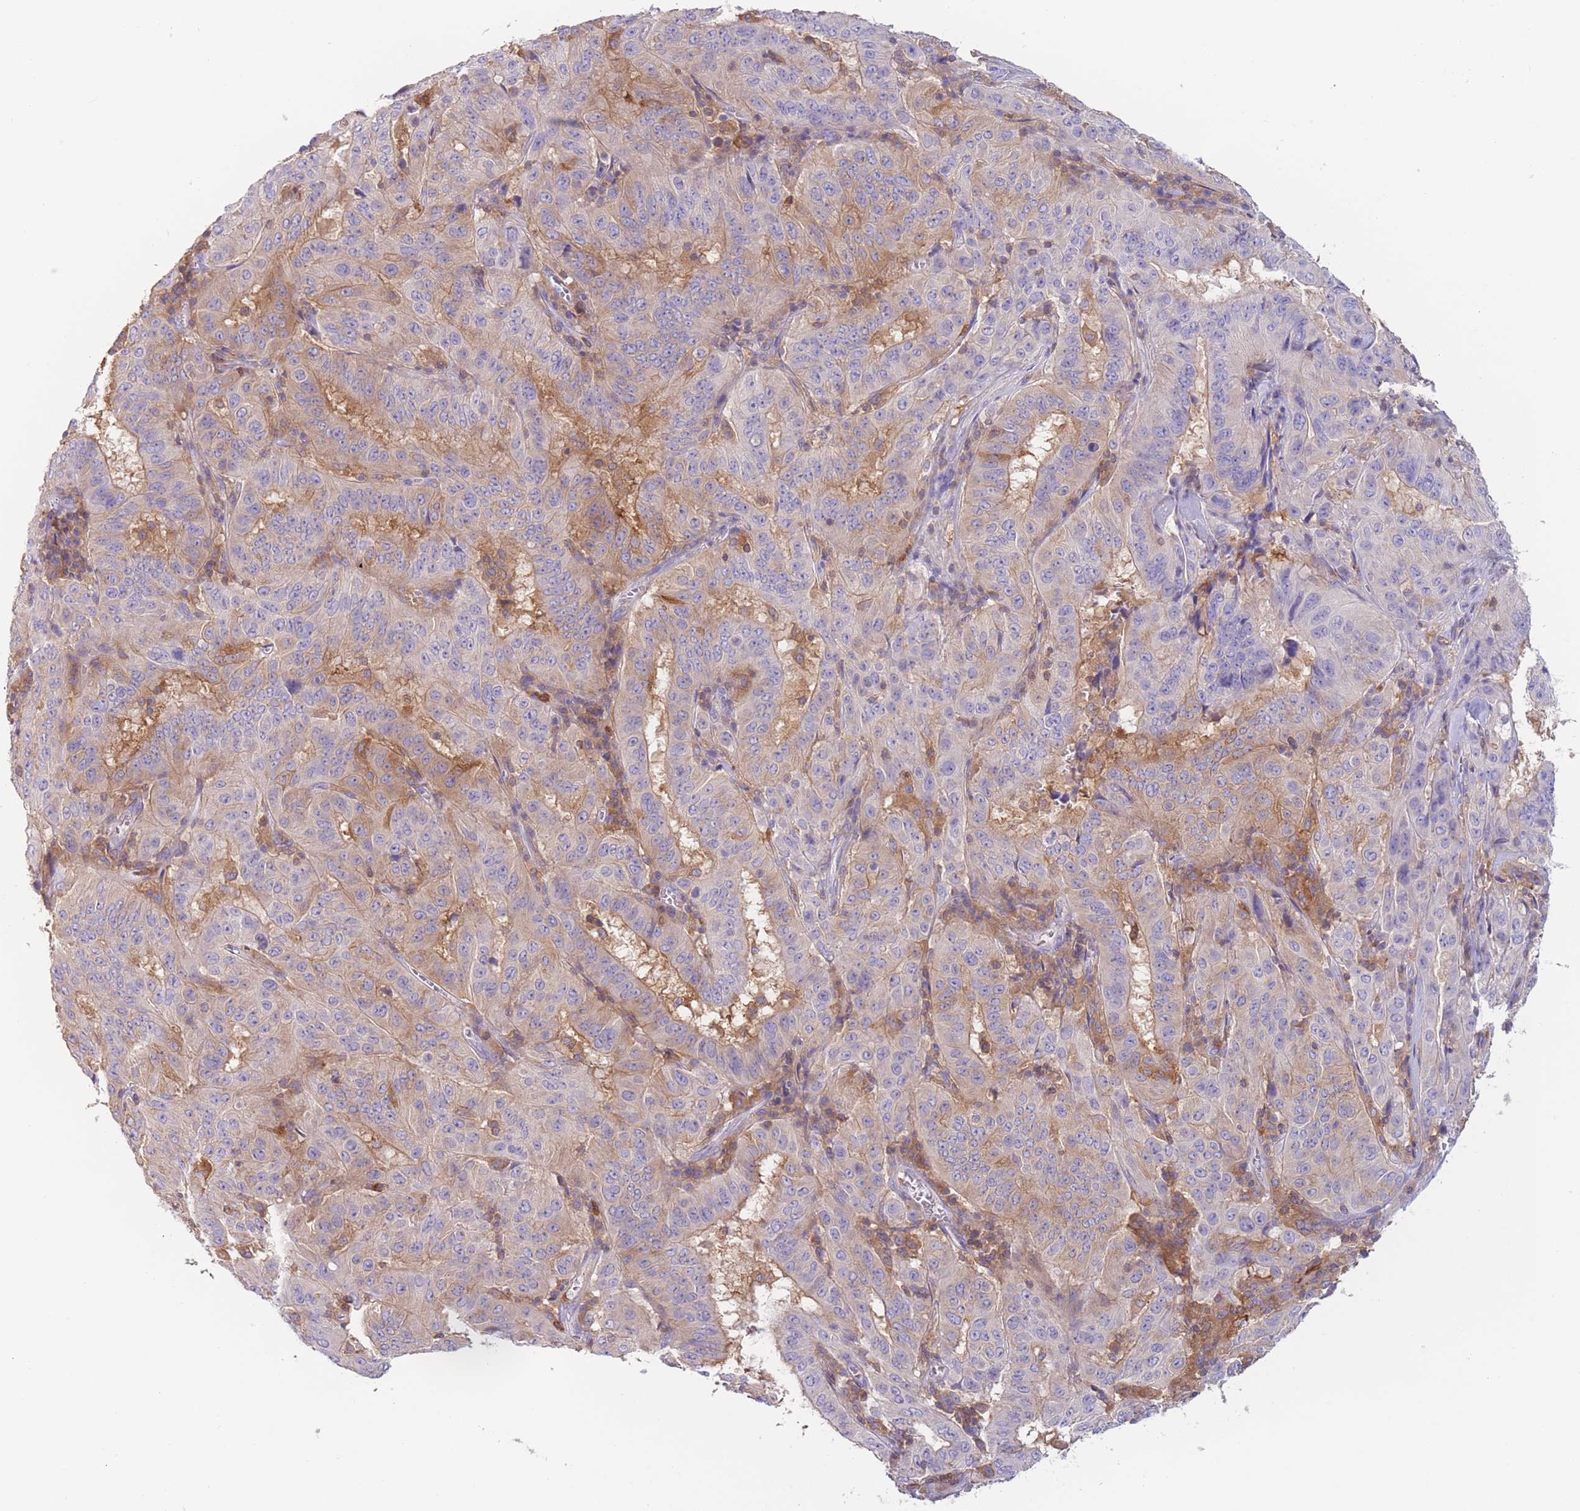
{"staining": {"intensity": "weak", "quantity": "25%-75%", "location": "cytoplasmic/membranous"}, "tissue": "pancreatic cancer", "cell_type": "Tumor cells", "image_type": "cancer", "snomed": [{"axis": "morphology", "description": "Adenocarcinoma, NOS"}, {"axis": "topography", "description": "Pancreas"}], "caption": "An IHC histopathology image of tumor tissue is shown. Protein staining in brown shows weak cytoplasmic/membranous positivity in pancreatic cancer (adenocarcinoma) within tumor cells.", "gene": "ST3GAL4", "patient": {"sex": "male", "age": 63}}